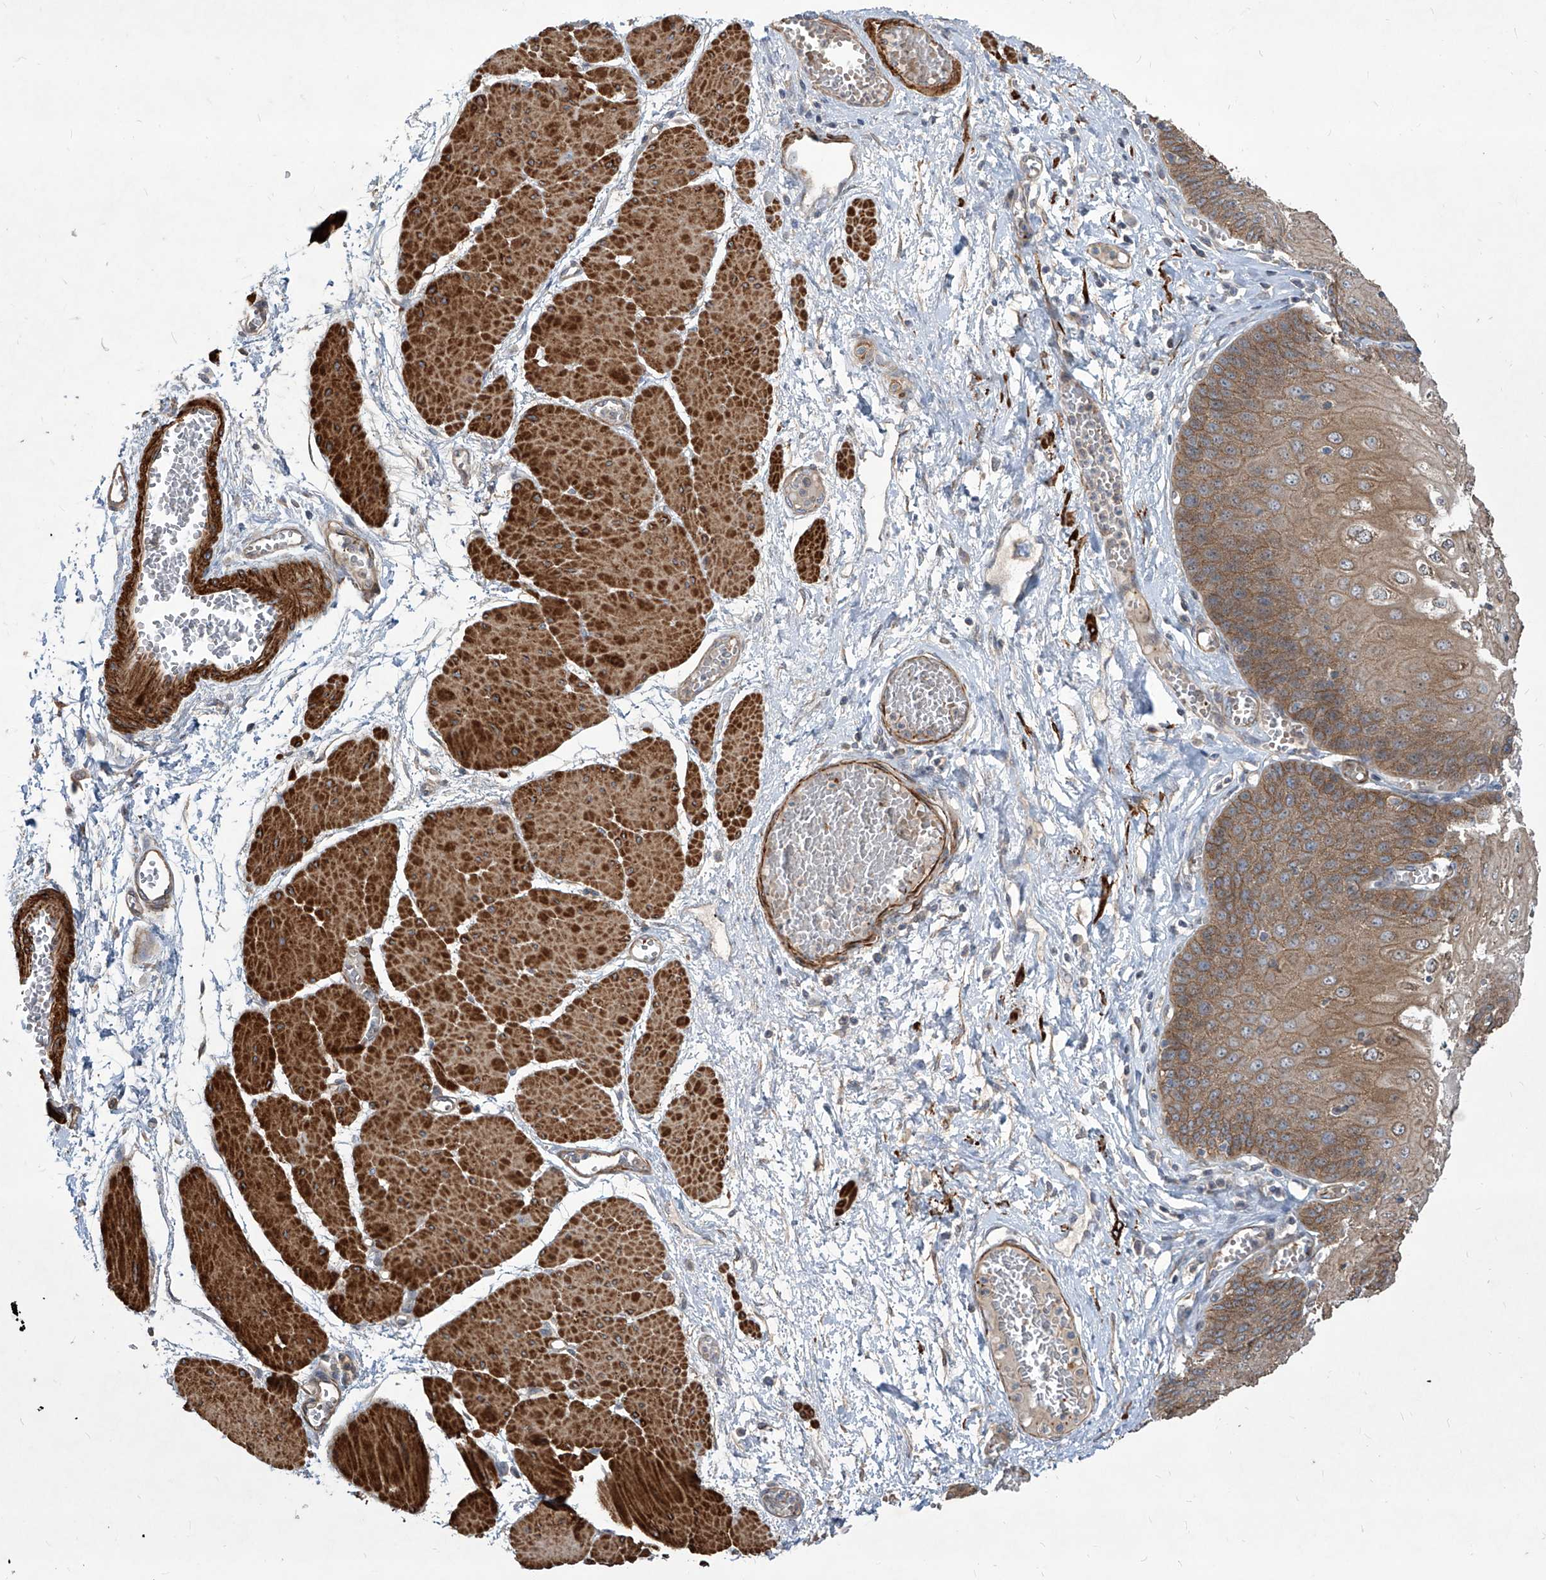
{"staining": {"intensity": "strong", "quantity": ">75%", "location": "cytoplasmic/membranous"}, "tissue": "esophagus", "cell_type": "Squamous epithelial cells", "image_type": "normal", "snomed": [{"axis": "morphology", "description": "Normal tissue, NOS"}, {"axis": "topography", "description": "Esophagus"}], "caption": "This micrograph shows immunohistochemistry staining of unremarkable human esophagus, with high strong cytoplasmic/membranous staining in about >75% of squamous epithelial cells.", "gene": "FAM83B", "patient": {"sex": "male", "age": 60}}